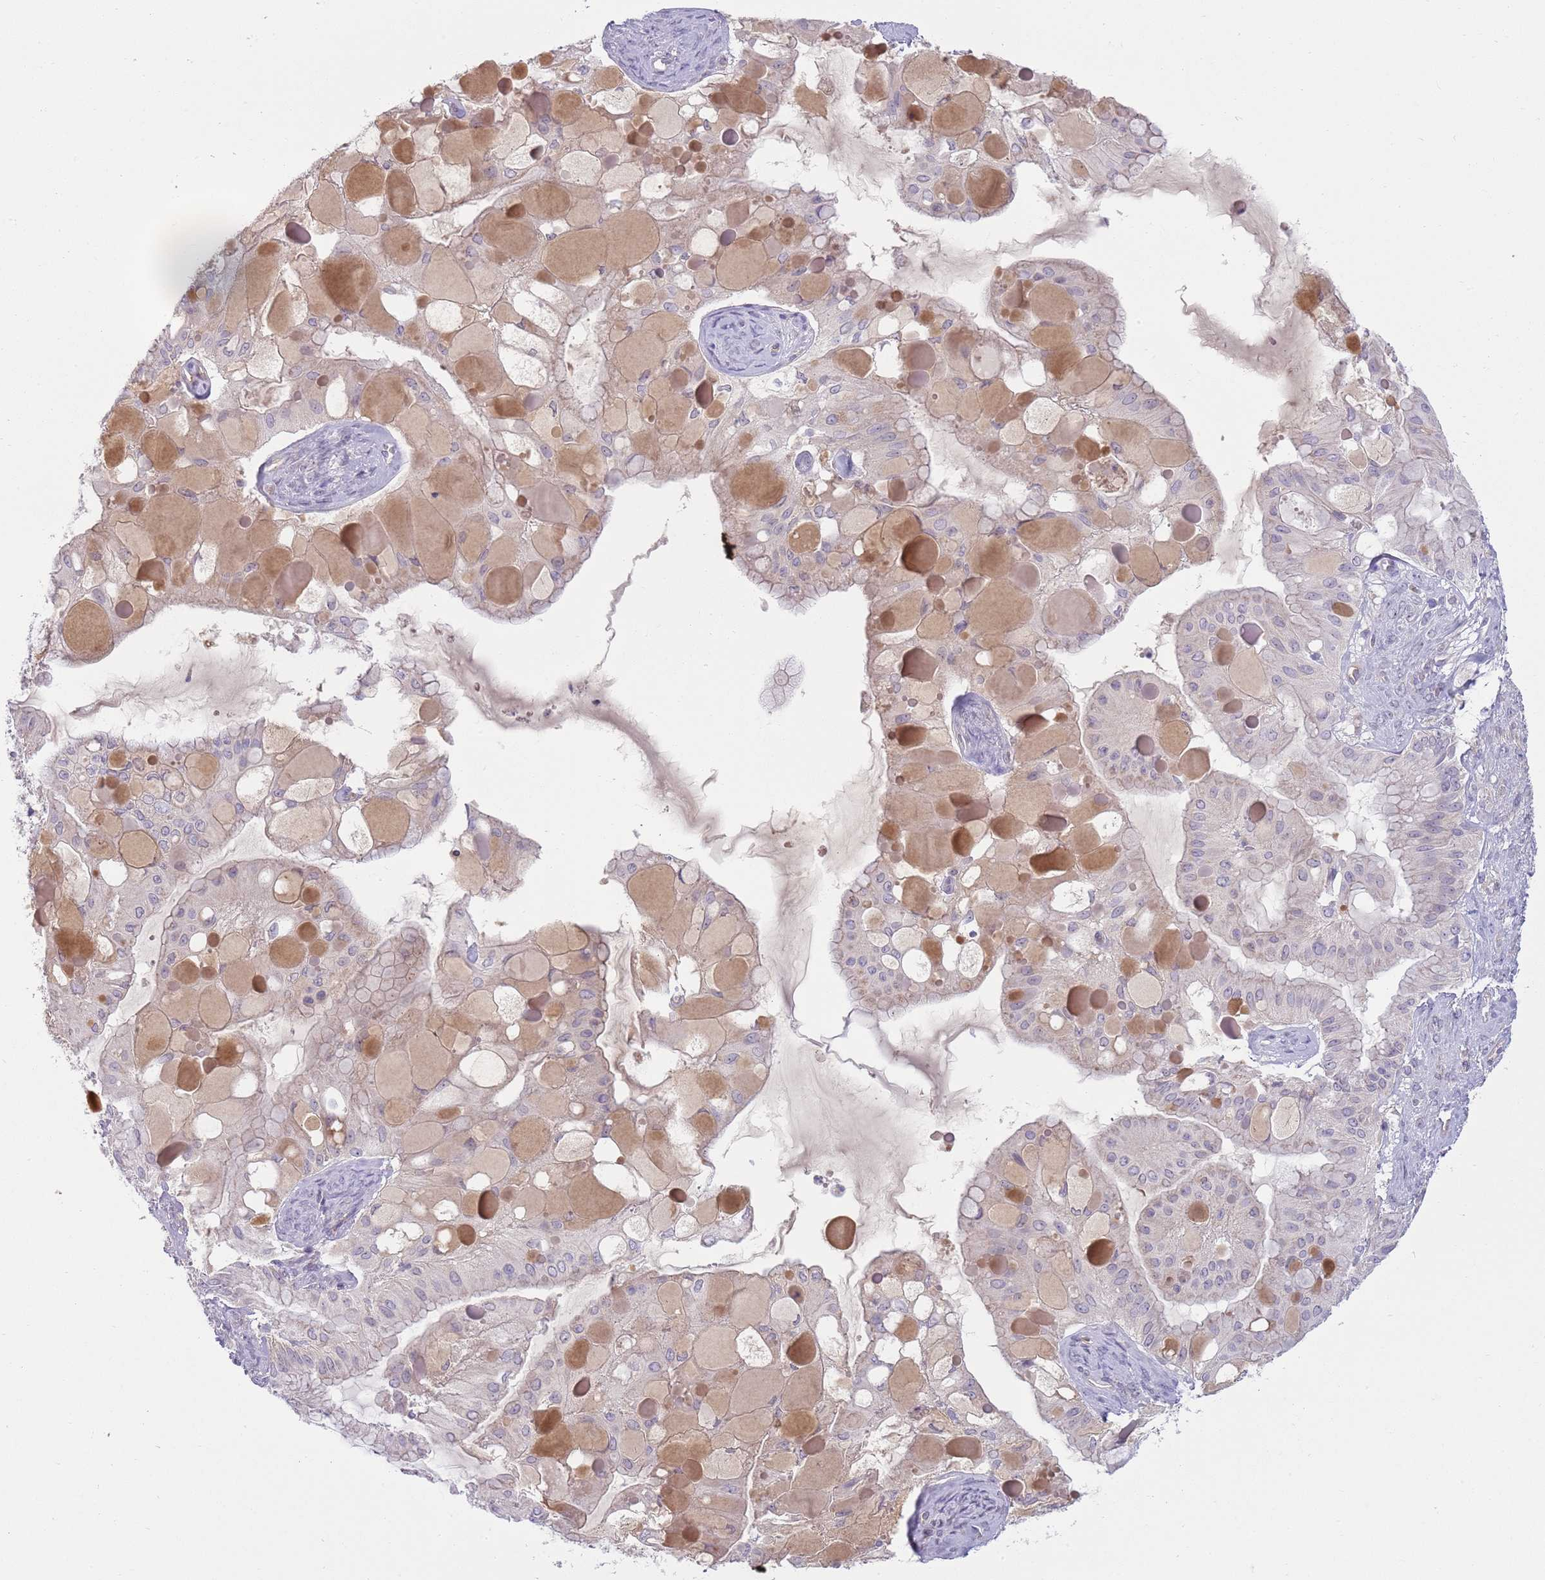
{"staining": {"intensity": "negative", "quantity": "none", "location": "none"}, "tissue": "ovarian cancer", "cell_type": "Tumor cells", "image_type": "cancer", "snomed": [{"axis": "morphology", "description": "Cystadenocarcinoma, mucinous, NOS"}, {"axis": "topography", "description": "Ovary"}], "caption": "High magnification brightfield microscopy of ovarian mucinous cystadenocarcinoma stained with DAB (3,3'-diaminobenzidine) (brown) and counterstained with hematoxylin (blue): tumor cells show no significant expression.", "gene": "SKOR2", "patient": {"sex": "female", "age": 61}}